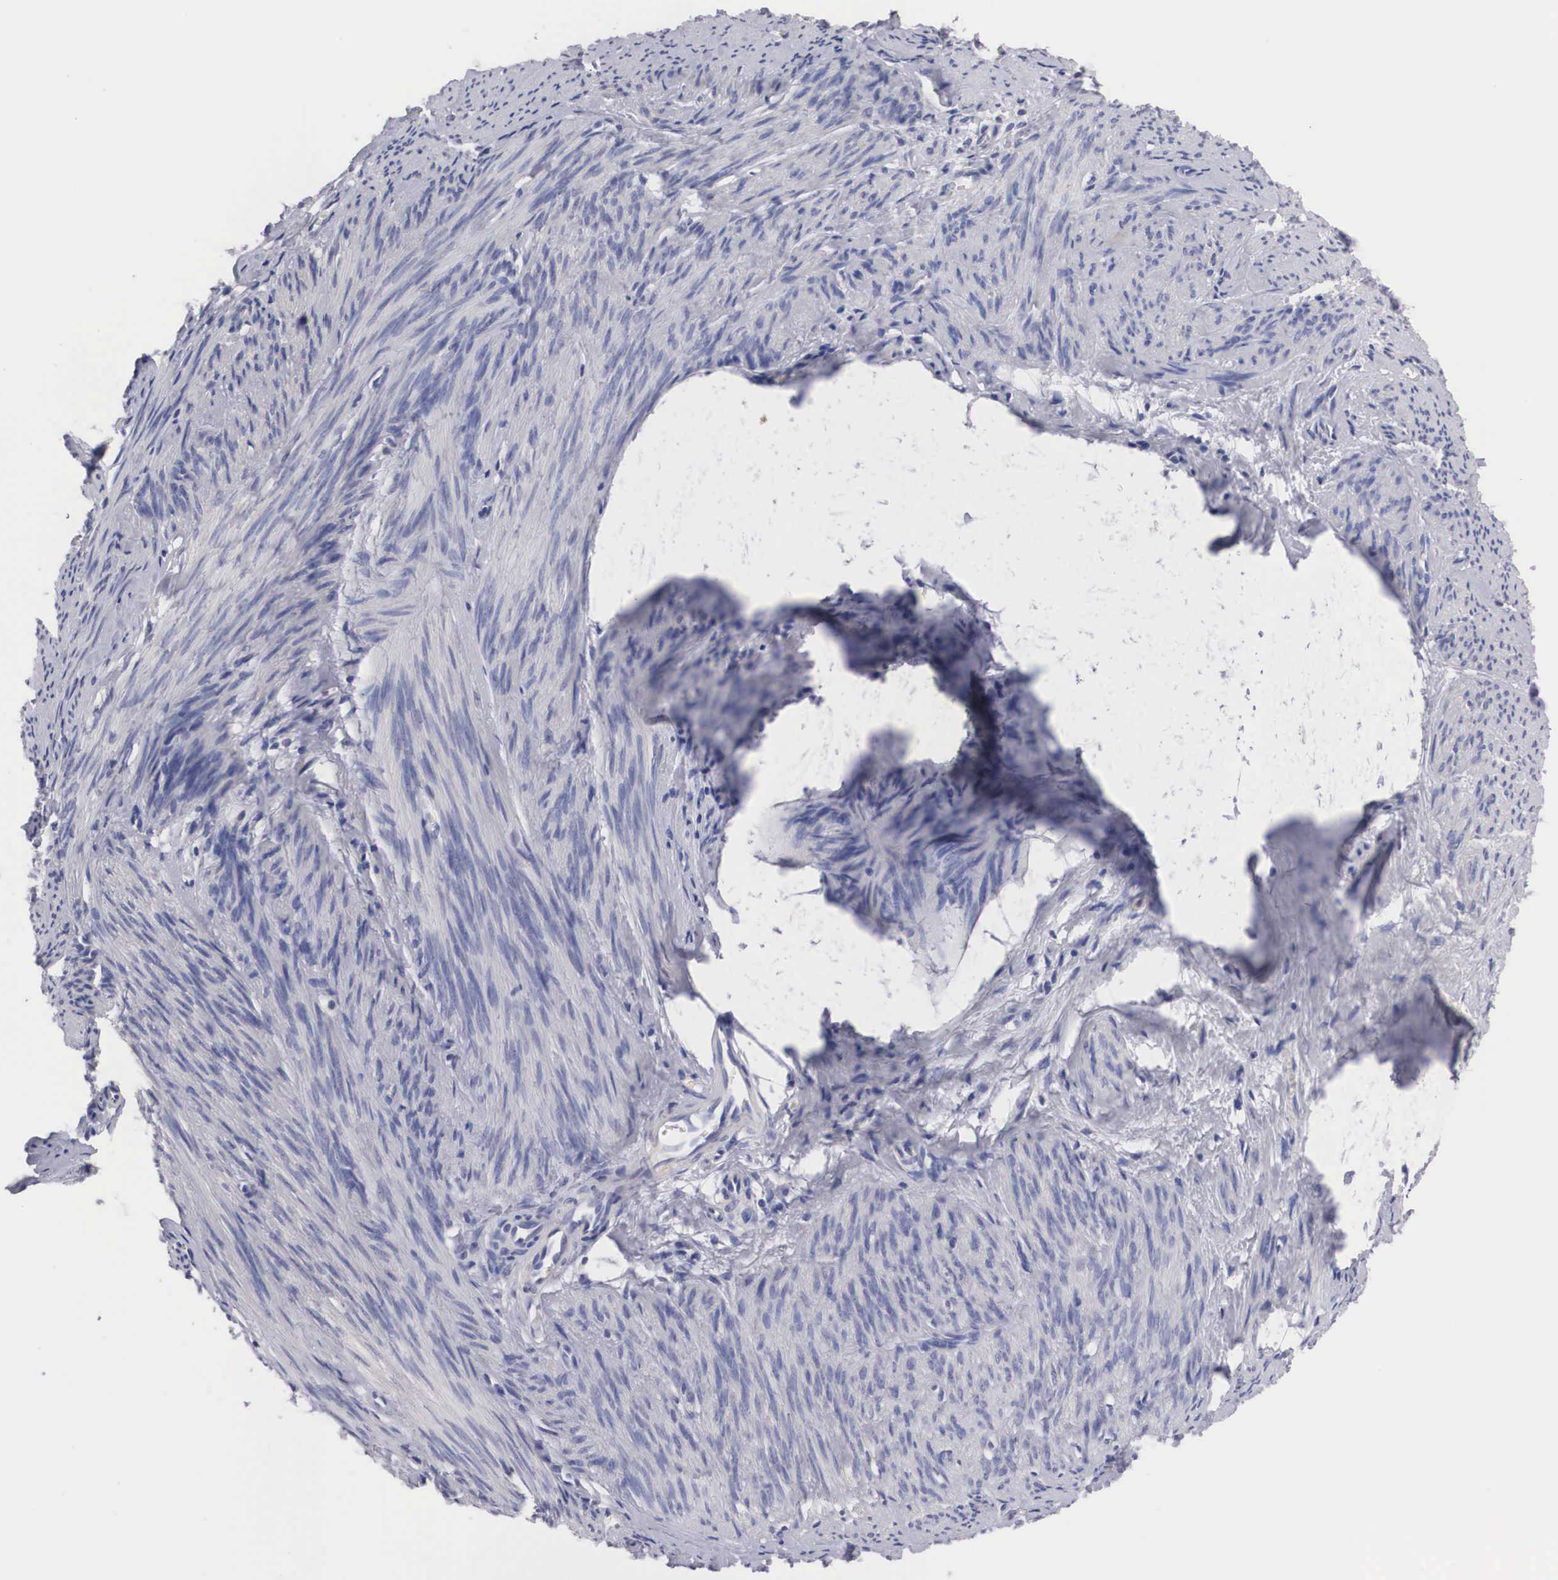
{"staining": {"intensity": "negative", "quantity": "none", "location": "none"}, "tissue": "endometrial cancer", "cell_type": "Tumor cells", "image_type": "cancer", "snomed": [{"axis": "morphology", "description": "Adenocarcinoma, NOS"}, {"axis": "topography", "description": "Endometrium"}], "caption": "Immunohistochemistry histopathology image of endometrial cancer (adenocarcinoma) stained for a protein (brown), which reveals no expression in tumor cells.", "gene": "ABHD4", "patient": {"sex": "female", "age": 76}}